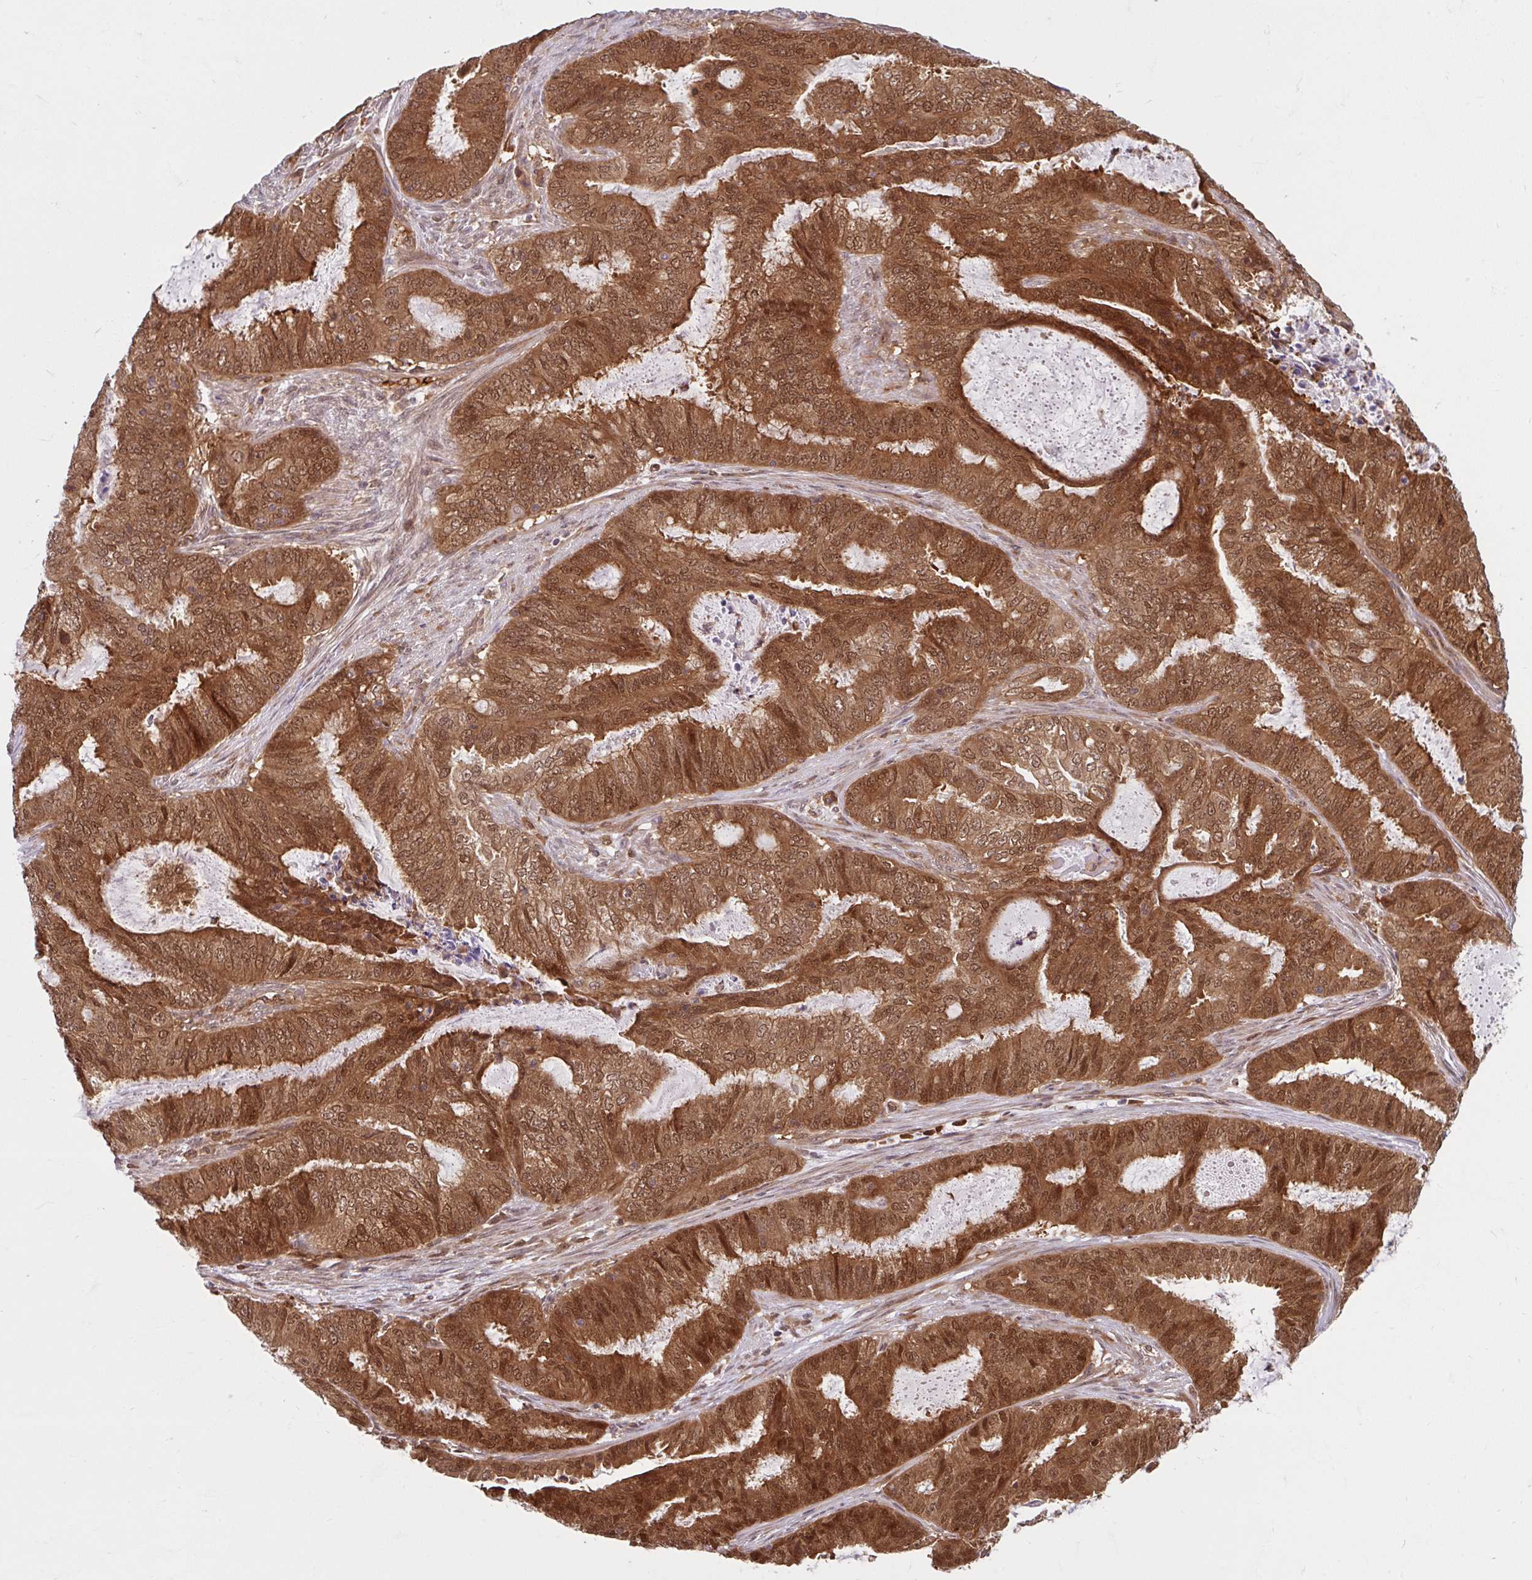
{"staining": {"intensity": "strong", "quantity": ">75%", "location": "cytoplasmic/membranous,nuclear"}, "tissue": "endometrial cancer", "cell_type": "Tumor cells", "image_type": "cancer", "snomed": [{"axis": "morphology", "description": "Adenocarcinoma, NOS"}, {"axis": "topography", "description": "Endometrium"}], "caption": "The micrograph reveals staining of endometrial adenocarcinoma, revealing strong cytoplasmic/membranous and nuclear protein staining (brown color) within tumor cells. The staining was performed using DAB to visualize the protein expression in brown, while the nuclei were stained in blue with hematoxylin (Magnification: 20x).", "gene": "HMBS", "patient": {"sex": "female", "age": 51}}